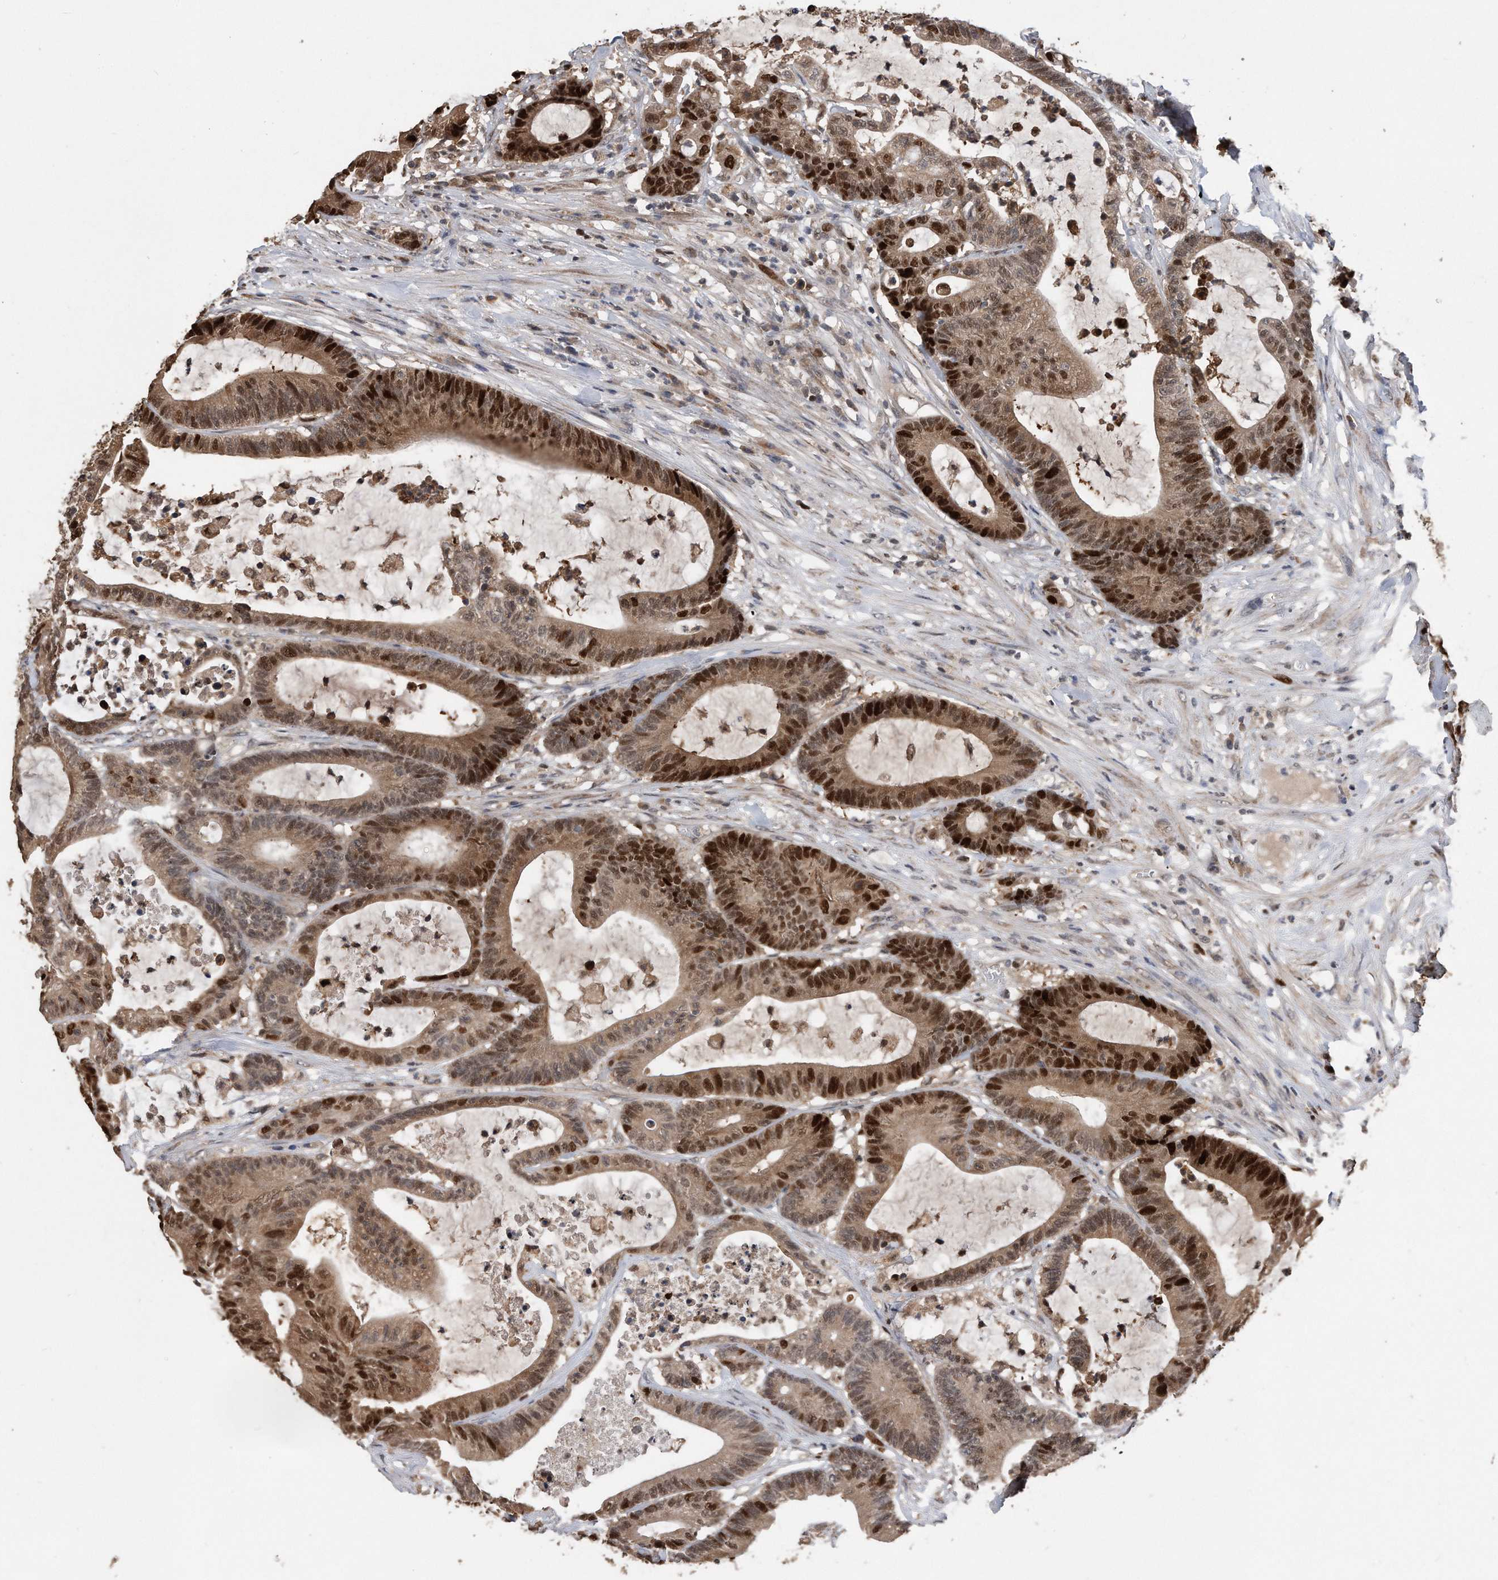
{"staining": {"intensity": "strong", "quantity": ">75%", "location": "nuclear"}, "tissue": "colorectal cancer", "cell_type": "Tumor cells", "image_type": "cancer", "snomed": [{"axis": "morphology", "description": "Adenocarcinoma, NOS"}, {"axis": "topography", "description": "Colon"}], "caption": "An IHC histopathology image of neoplastic tissue is shown. Protein staining in brown labels strong nuclear positivity in adenocarcinoma (colorectal) within tumor cells.", "gene": "PCNA", "patient": {"sex": "female", "age": 84}}